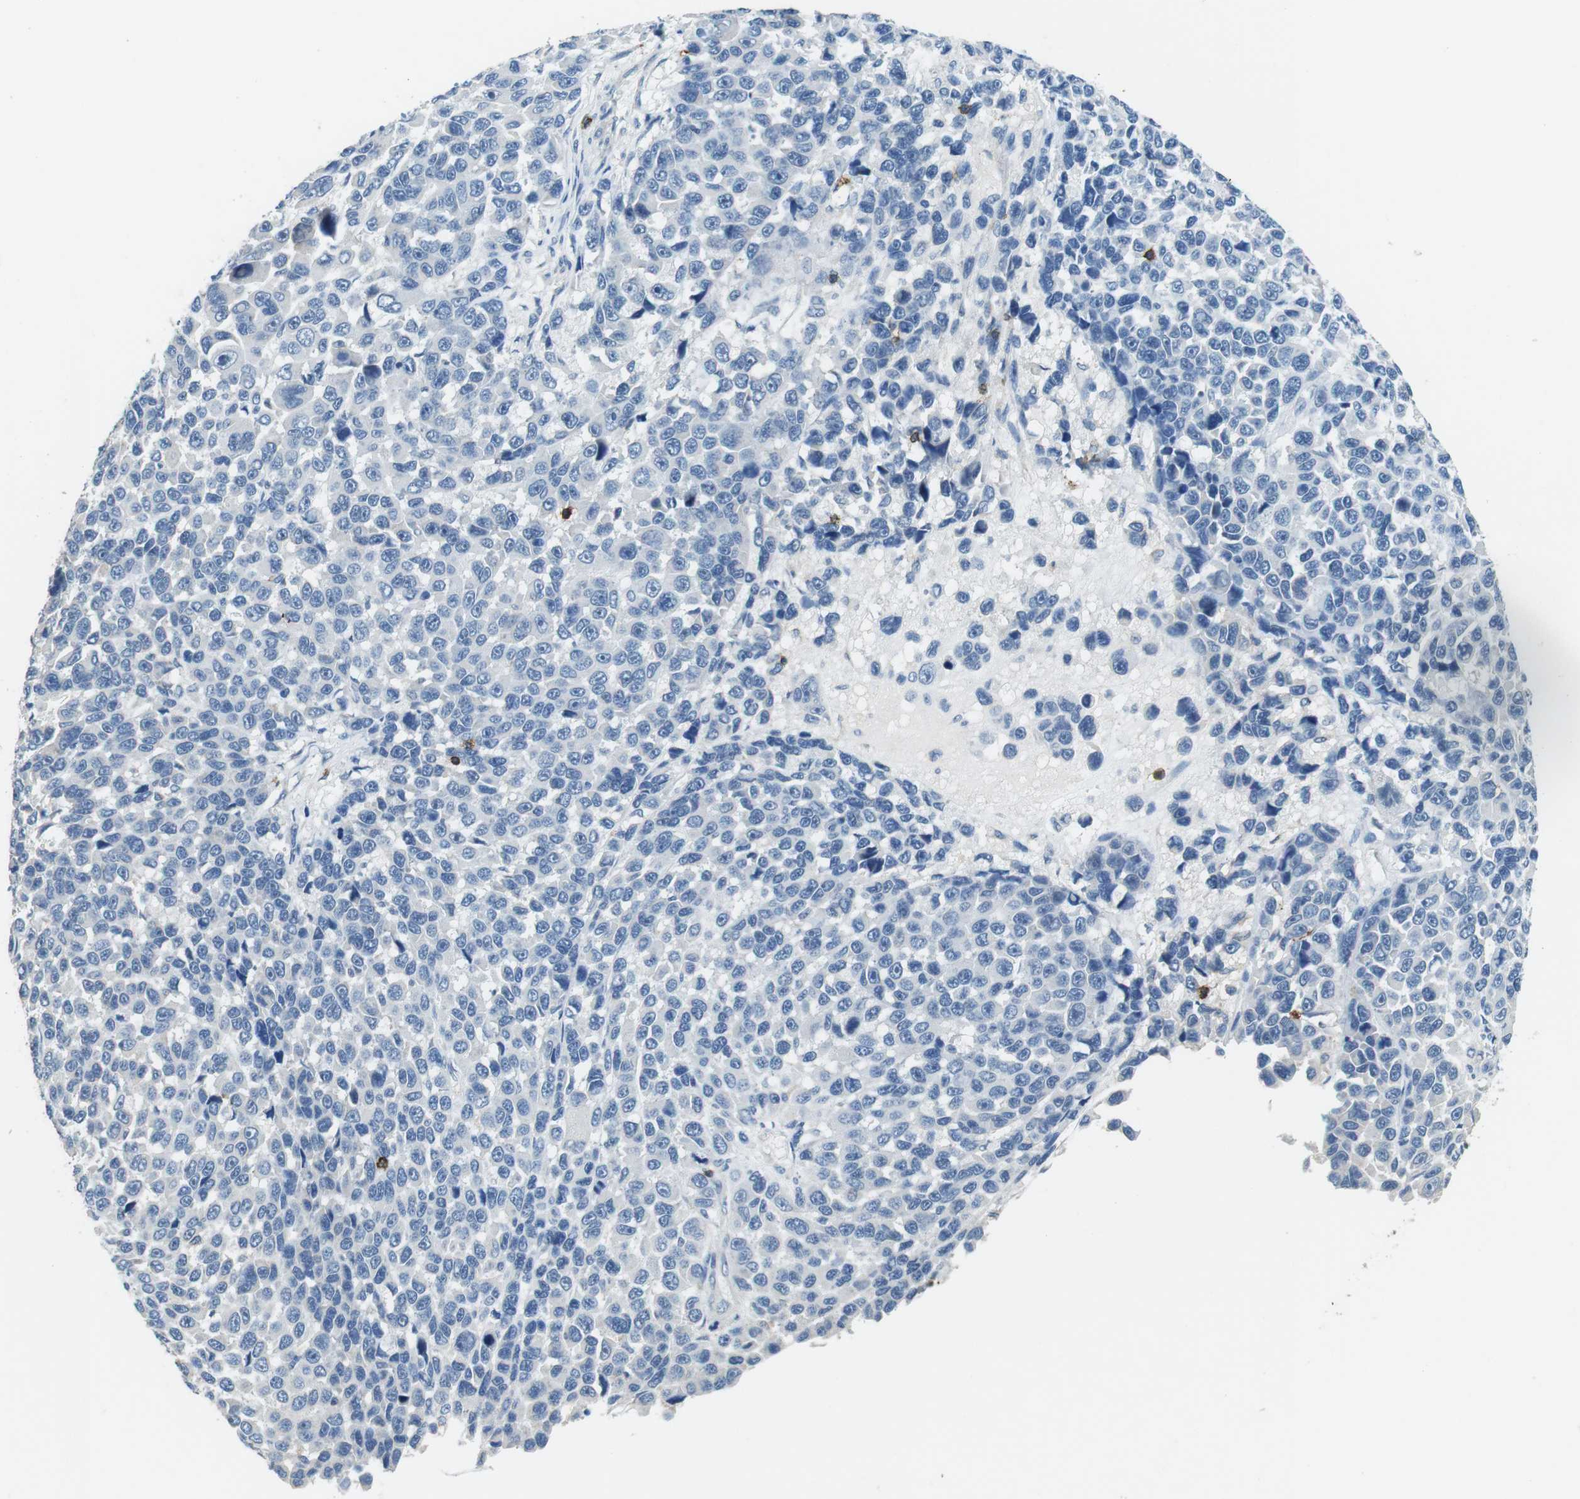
{"staining": {"intensity": "negative", "quantity": "none", "location": "none"}, "tissue": "melanoma", "cell_type": "Tumor cells", "image_type": "cancer", "snomed": [{"axis": "morphology", "description": "Malignant melanoma, NOS"}, {"axis": "topography", "description": "Skin"}], "caption": "An image of malignant melanoma stained for a protein shows no brown staining in tumor cells. (DAB (3,3'-diaminobenzidine) immunohistochemistry visualized using brightfield microscopy, high magnification).", "gene": "CD6", "patient": {"sex": "male", "age": 53}}